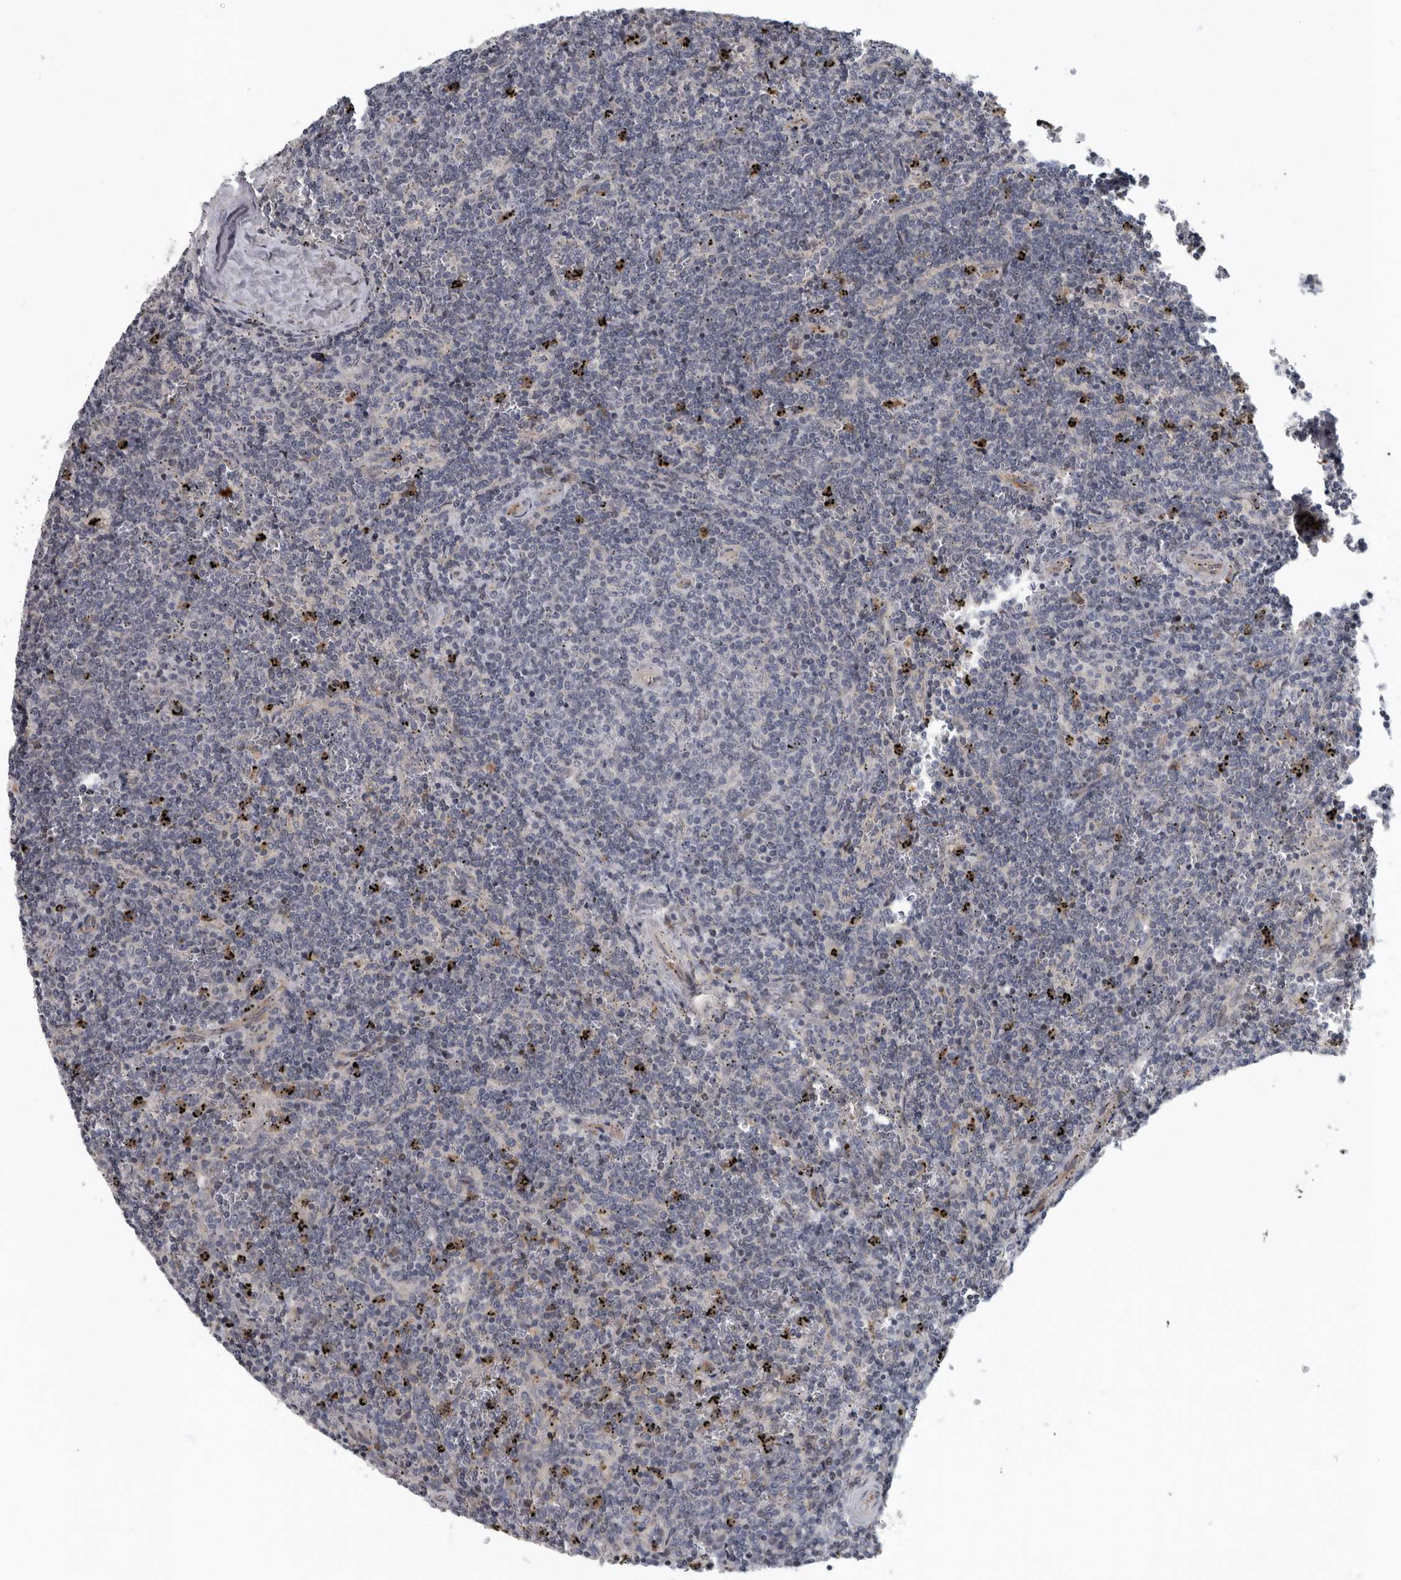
{"staining": {"intensity": "negative", "quantity": "none", "location": "none"}, "tissue": "lymphoma", "cell_type": "Tumor cells", "image_type": "cancer", "snomed": [{"axis": "morphology", "description": "Malignant lymphoma, non-Hodgkin's type, Low grade"}, {"axis": "topography", "description": "Spleen"}], "caption": "This is a micrograph of IHC staining of malignant lymphoma, non-Hodgkin's type (low-grade), which shows no expression in tumor cells.", "gene": "PDCD11", "patient": {"sex": "female", "age": 50}}